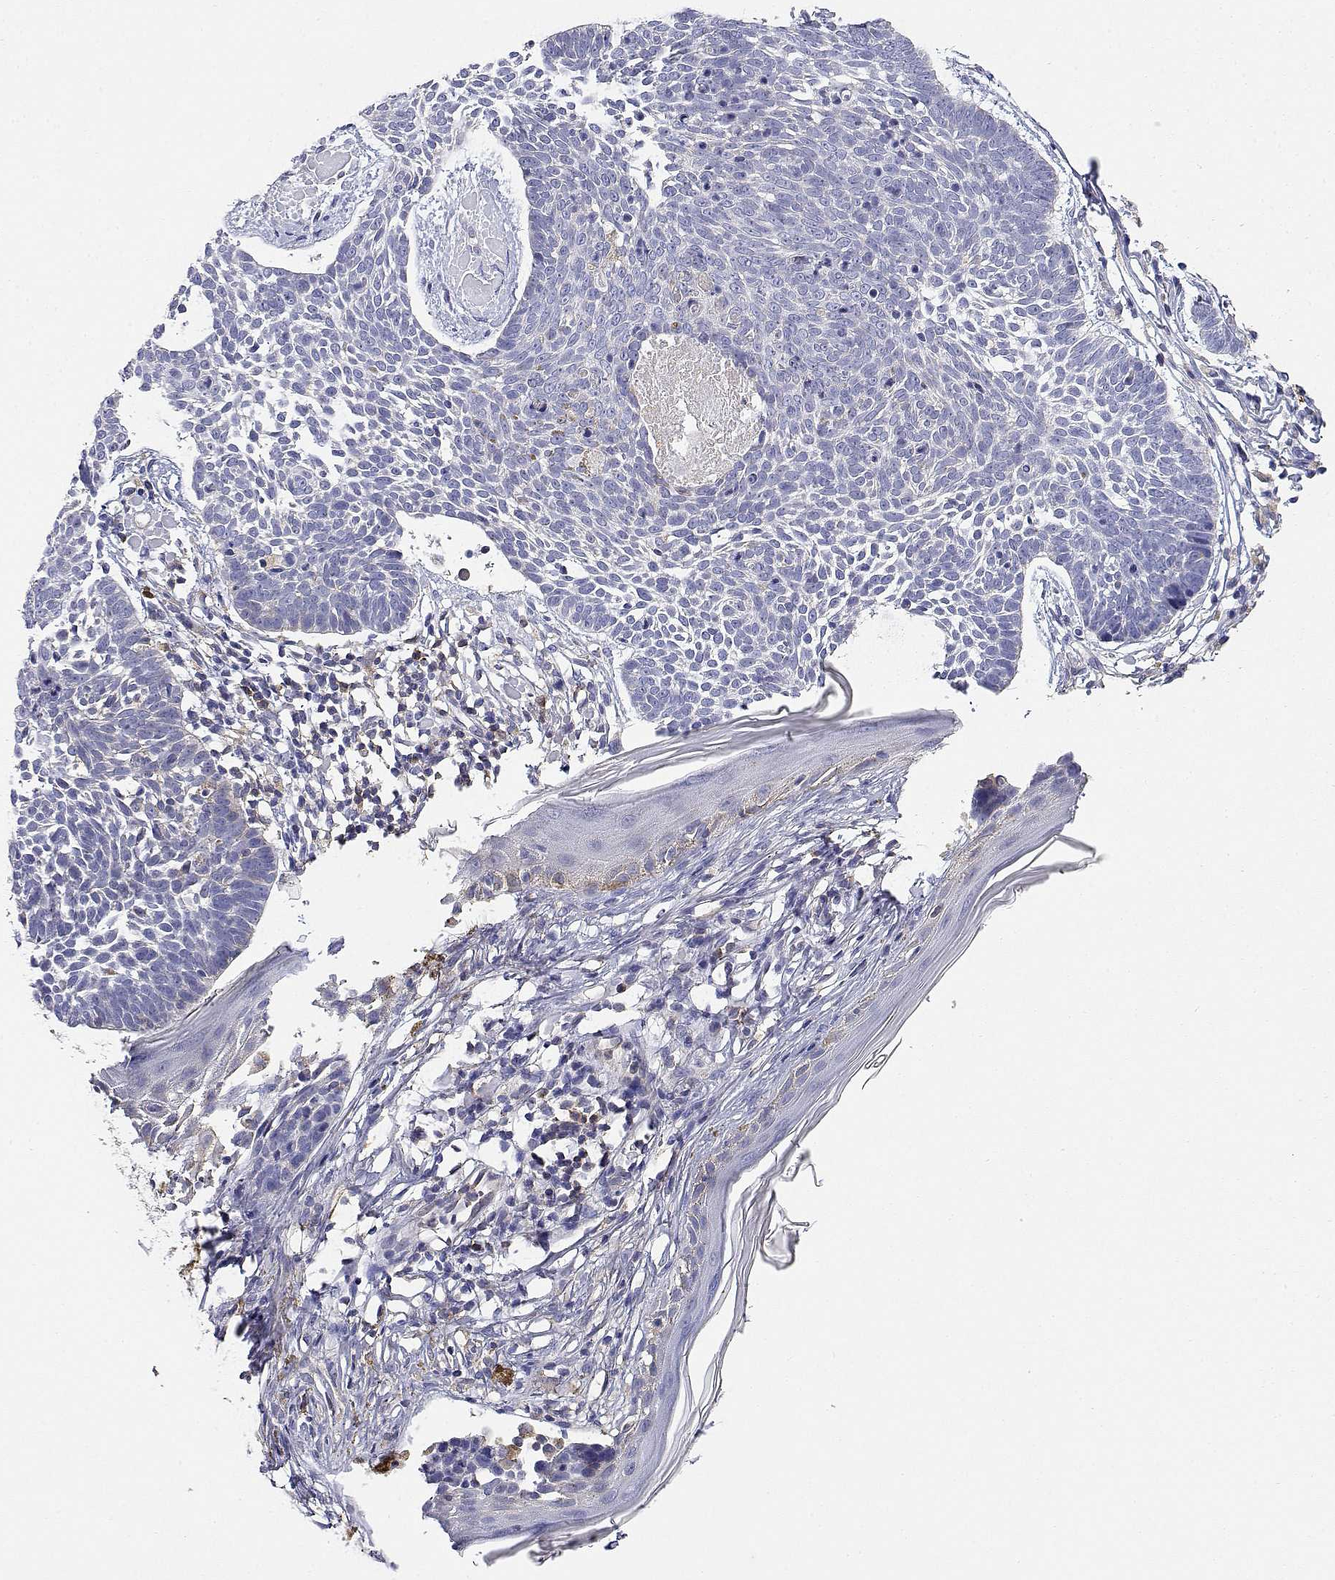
{"staining": {"intensity": "negative", "quantity": "none", "location": "none"}, "tissue": "skin cancer", "cell_type": "Tumor cells", "image_type": "cancer", "snomed": [{"axis": "morphology", "description": "Basal cell carcinoma"}, {"axis": "topography", "description": "Skin"}], "caption": "Tumor cells are negative for protein expression in human skin cancer. (Brightfield microscopy of DAB (3,3'-diaminobenzidine) immunohistochemistry at high magnification).", "gene": "ADA", "patient": {"sex": "male", "age": 85}}